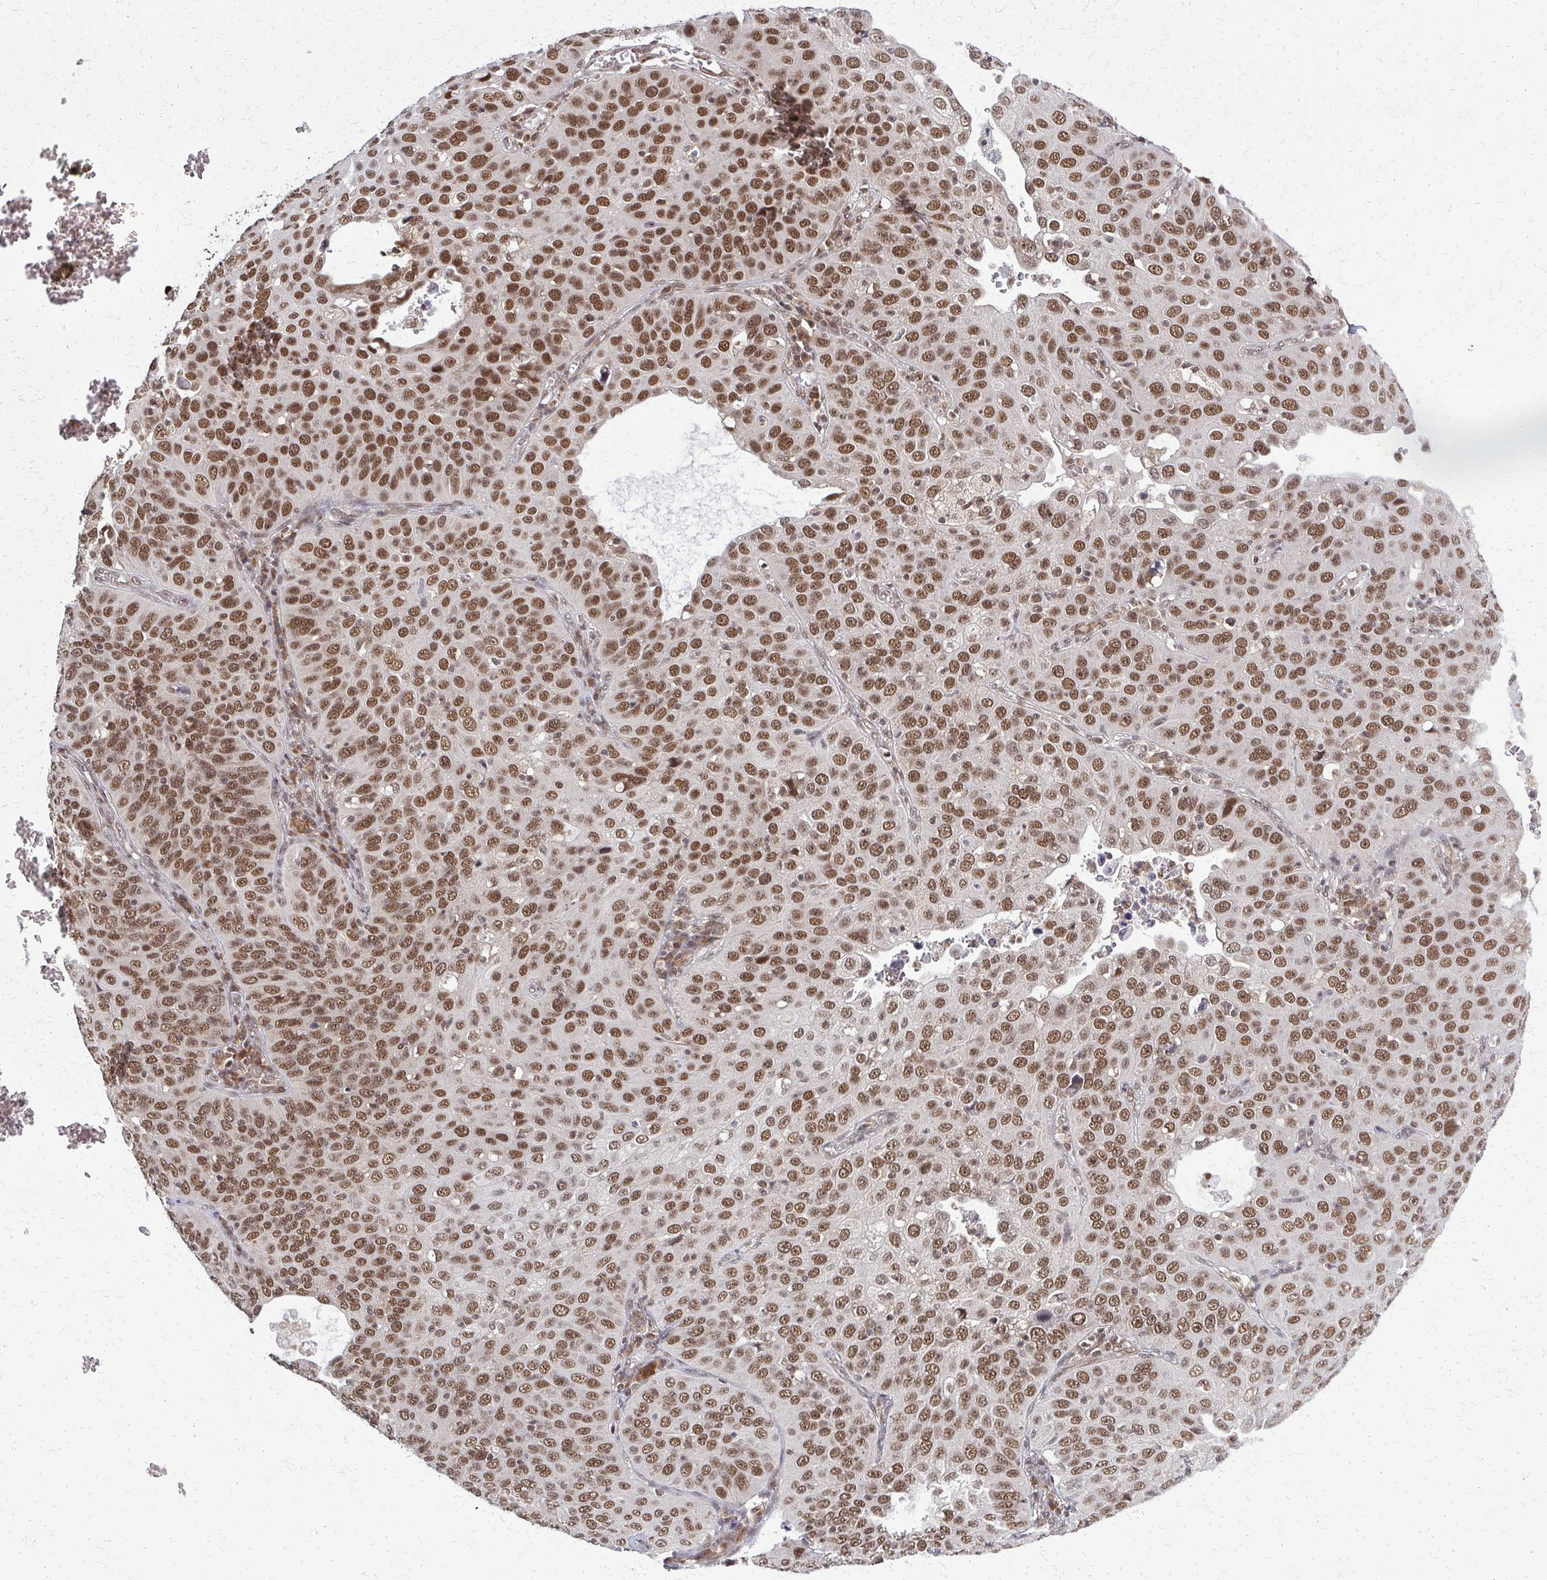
{"staining": {"intensity": "strong", "quantity": ">75%", "location": "nuclear"}, "tissue": "cervical cancer", "cell_type": "Tumor cells", "image_type": "cancer", "snomed": [{"axis": "morphology", "description": "Squamous cell carcinoma, NOS"}, {"axis": "topography", "description": "Cervix"}], "caption": "Human squamous cell carcinoma (cervical) stained for a protein (brown) demonstrates strong nuclear positive staining in approximately >75% of tumor cells.", "gene": "HDAC3", "patient": {"sex": "female", "age": 36}}